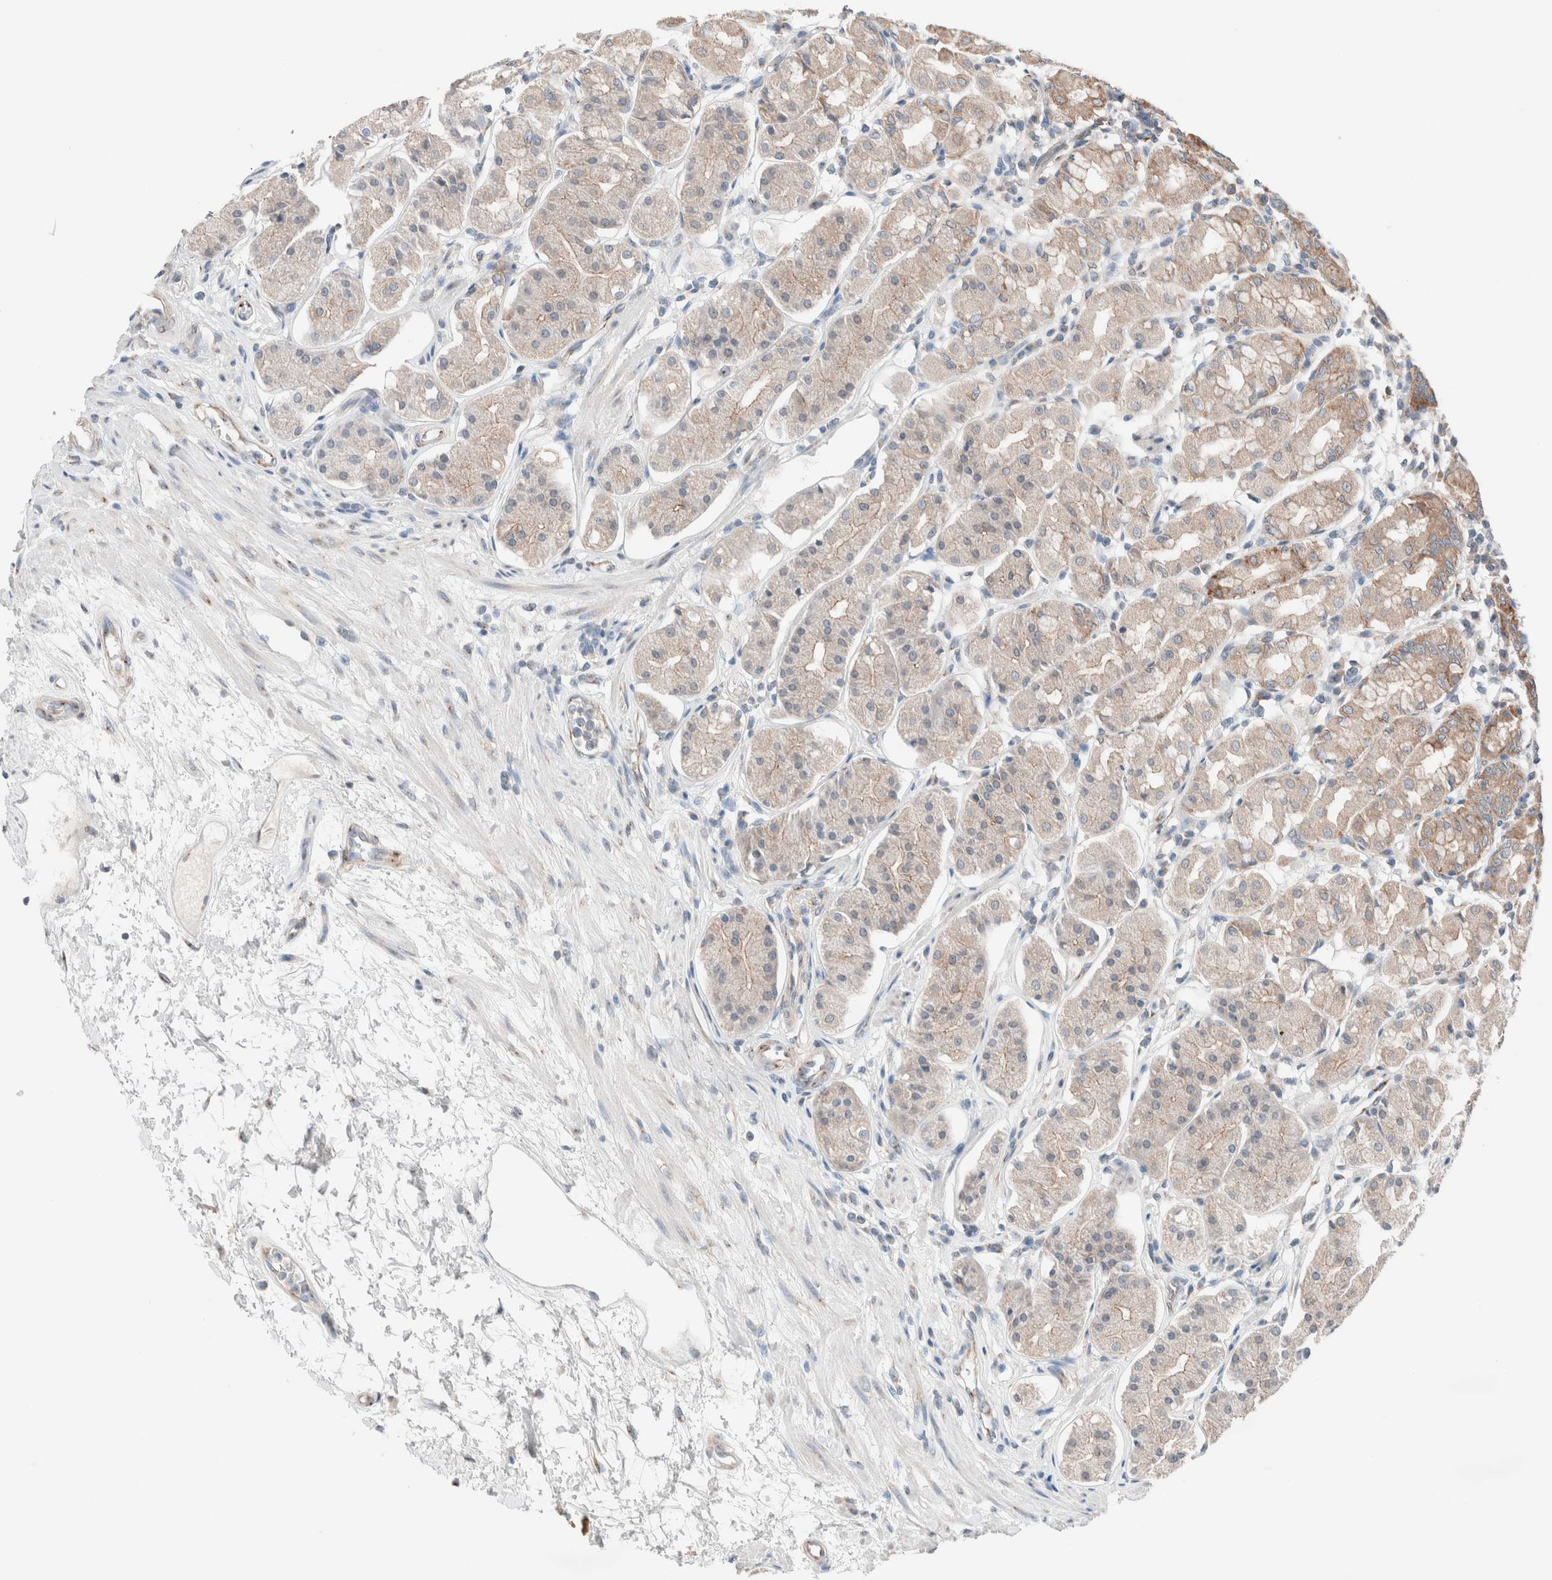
{"staining": {"intensity": "moderate", "quantity": "<25%", "location": "cytoplasmic/membranous"}, "tissue": "stomach", "cell_type": "Glandular cells", "image_type": "normal", "snomed": [{"axis": "morphology", "description": "Normal tissue, NOS"}, {"axis": "topography", "description": "Stomach"}, {"axis": "topography", "description": "Stomach, lower"}], "caption": "Immunohistochemical staining of benign stomach shows moderate cytoplasmic/membranous protein positivity in about <25% of glandular cells. (DAB IHC, brown staining for protein, blue staining for nuclei).", "gene": "CASC3", "patient": {"sex": "female", "age": 56}}